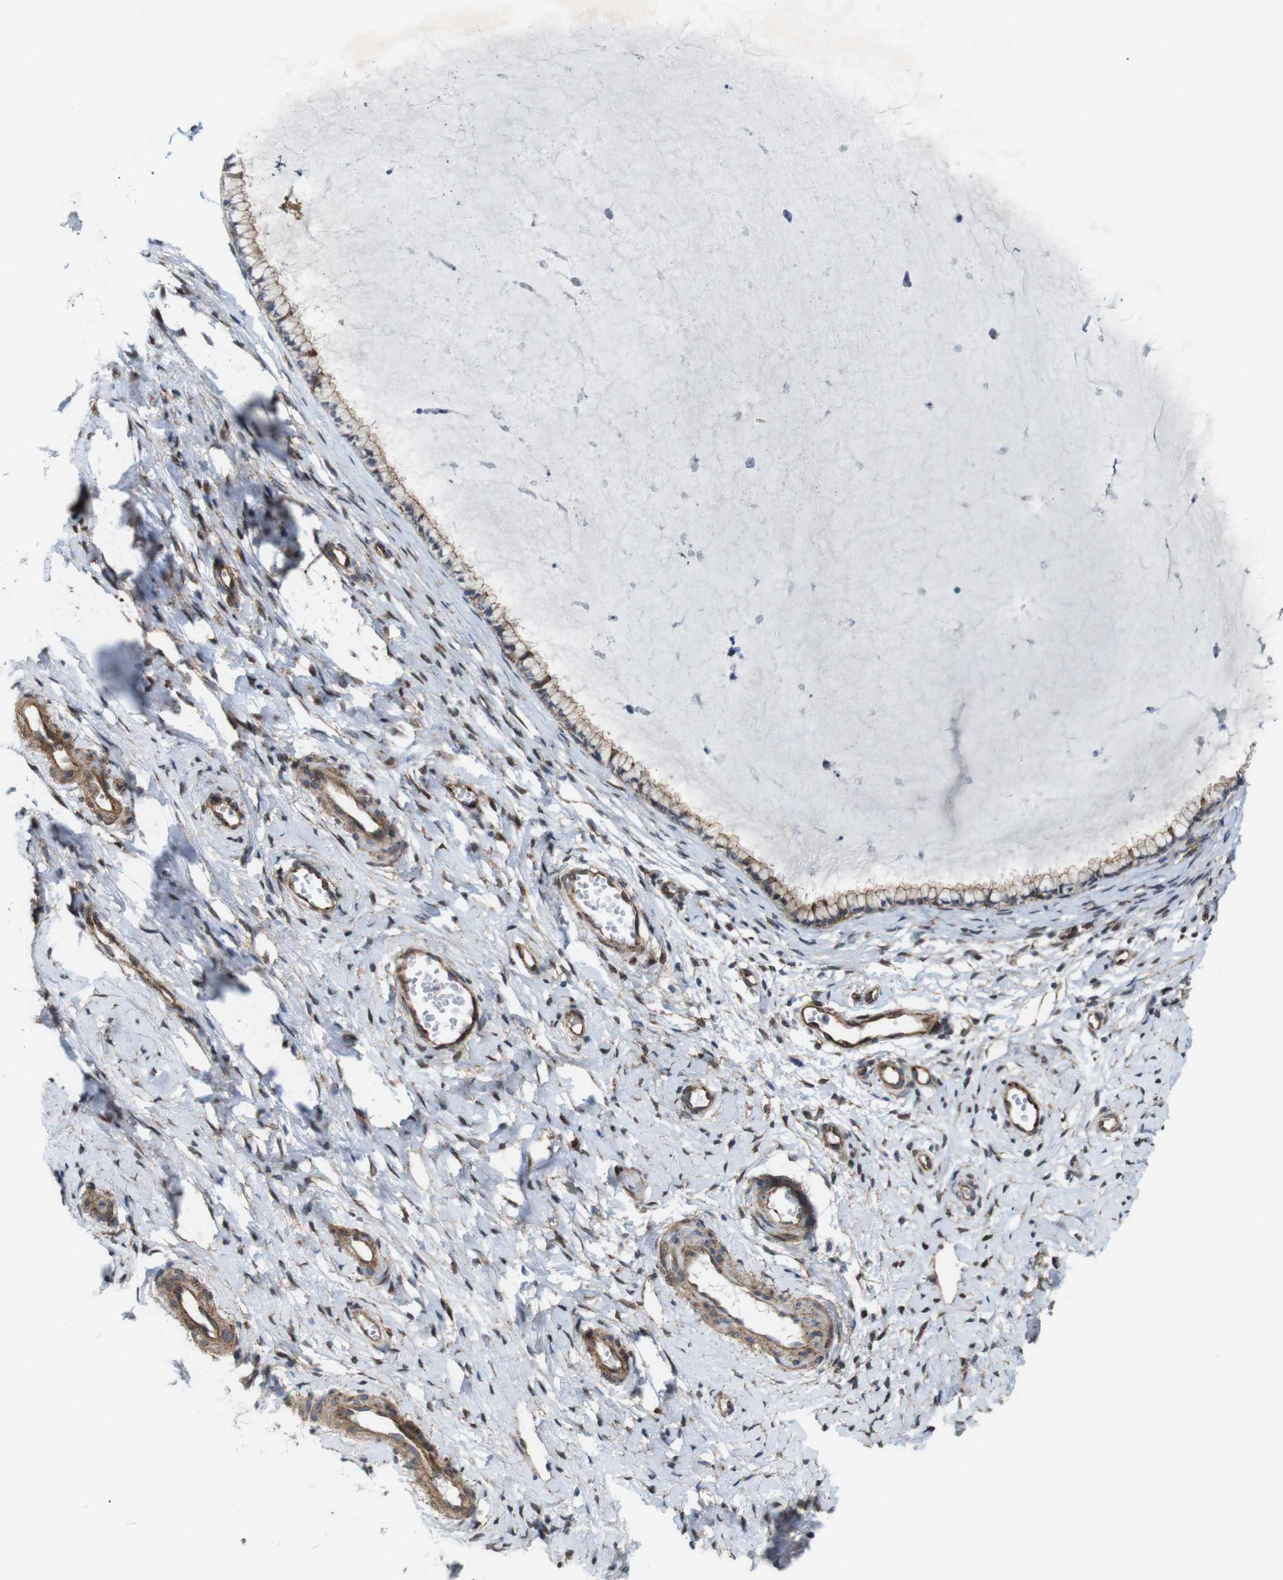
{"staining": {"intensity": "moderate", "quantity": ">75%", "location": "cytoplasmic/membranous"}, "tissue": "cervix", "cell_type": "Glandular cells", "image_type": "normal", "snomed": [{"axis": "morphology", "description": "Normal tissue, NOS"}, {"axis": "topography", "description": "Cervix"}], "caption": "Protein staining by IHC reveals moderate cytoplasmic/membranous expression in approximately >75% of glandular cells in unremarkable cervix.", "gene": "PTGER4", "patient": {"sex": "female", "age": 65}}